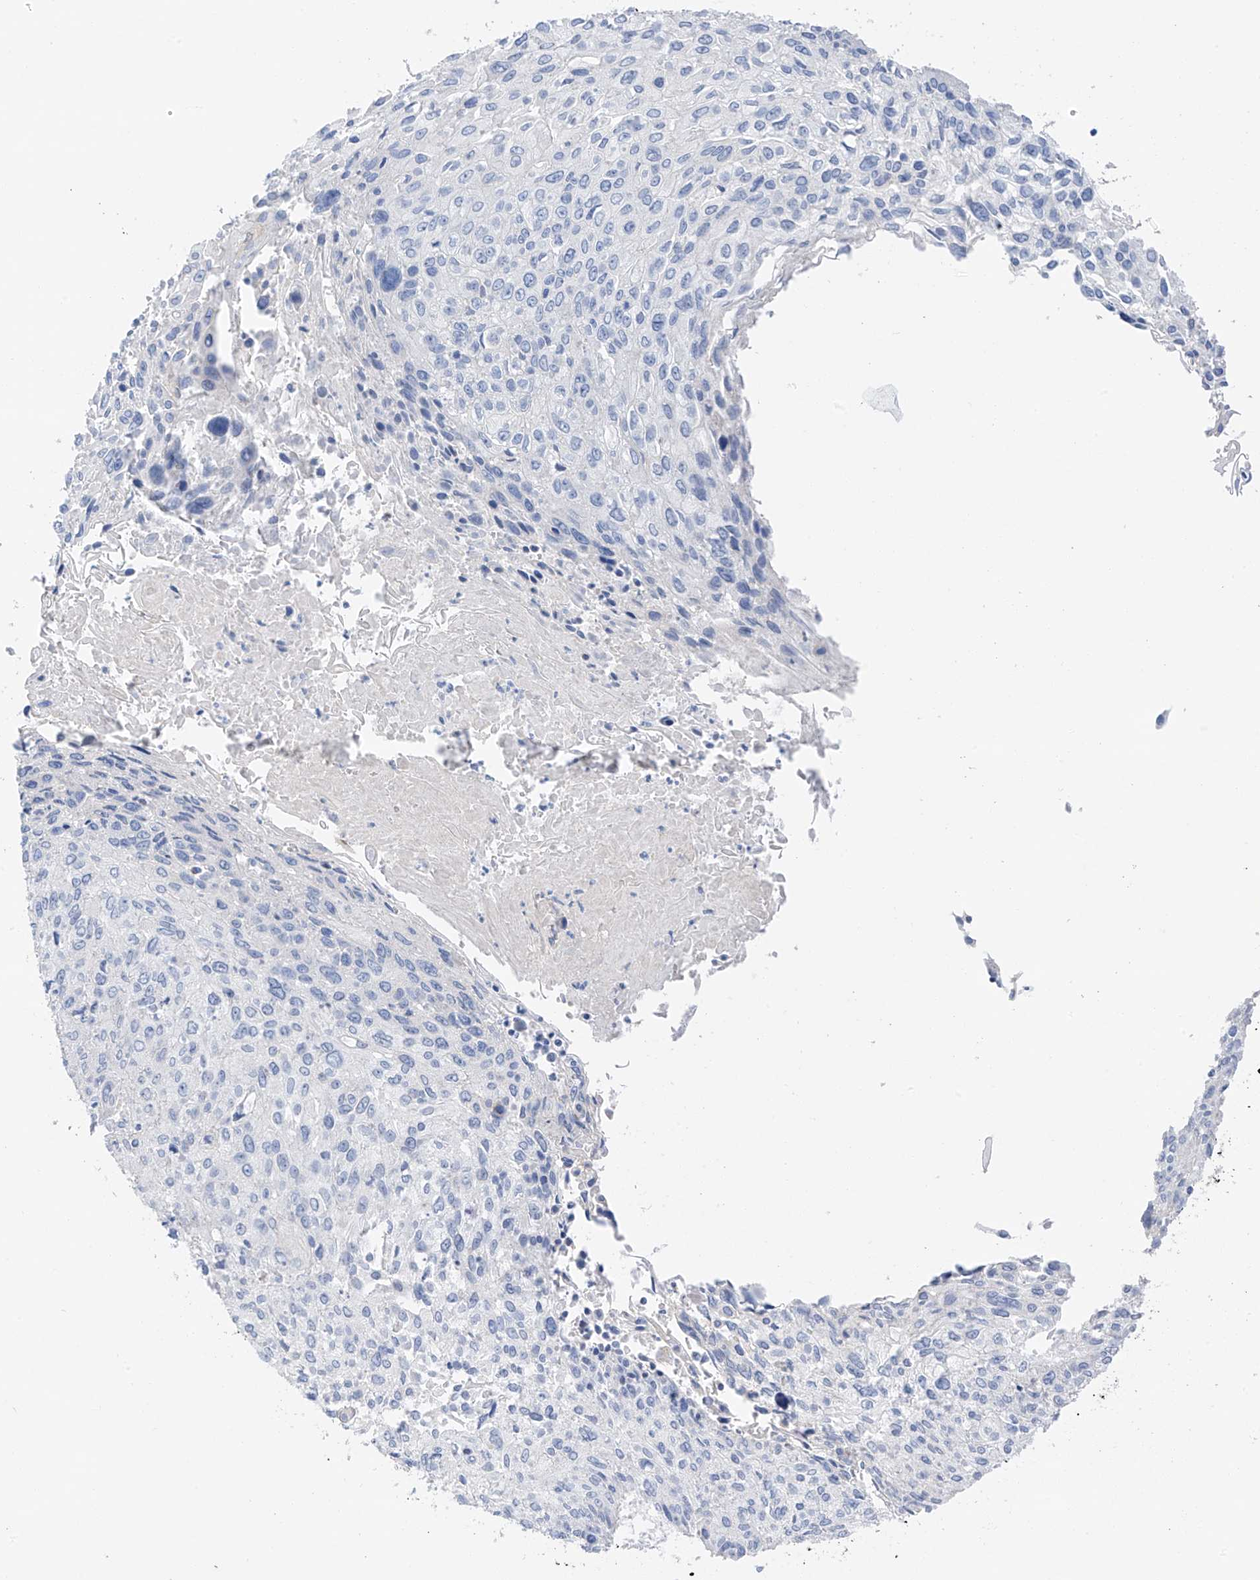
{"staining": {"intensity": "negative", "quantity": "none", "location": "none"}, "tissue": "cervical cancer", "cell_type": "Tumor cells", "image_type": "cancer", "snomed": [{"axis": "morphology", "description": "Squamous cell carcinoma, NOS"}, {"axis": "topography", "description": "Cervix"}], "caption": "A histopathology image of squamous cell carcinoma (cervical) stained for a protein demonstrates no brown staining in tumor cells.", "gene": "CAPN13", "patient": {"sex": "female", "age": 51}}